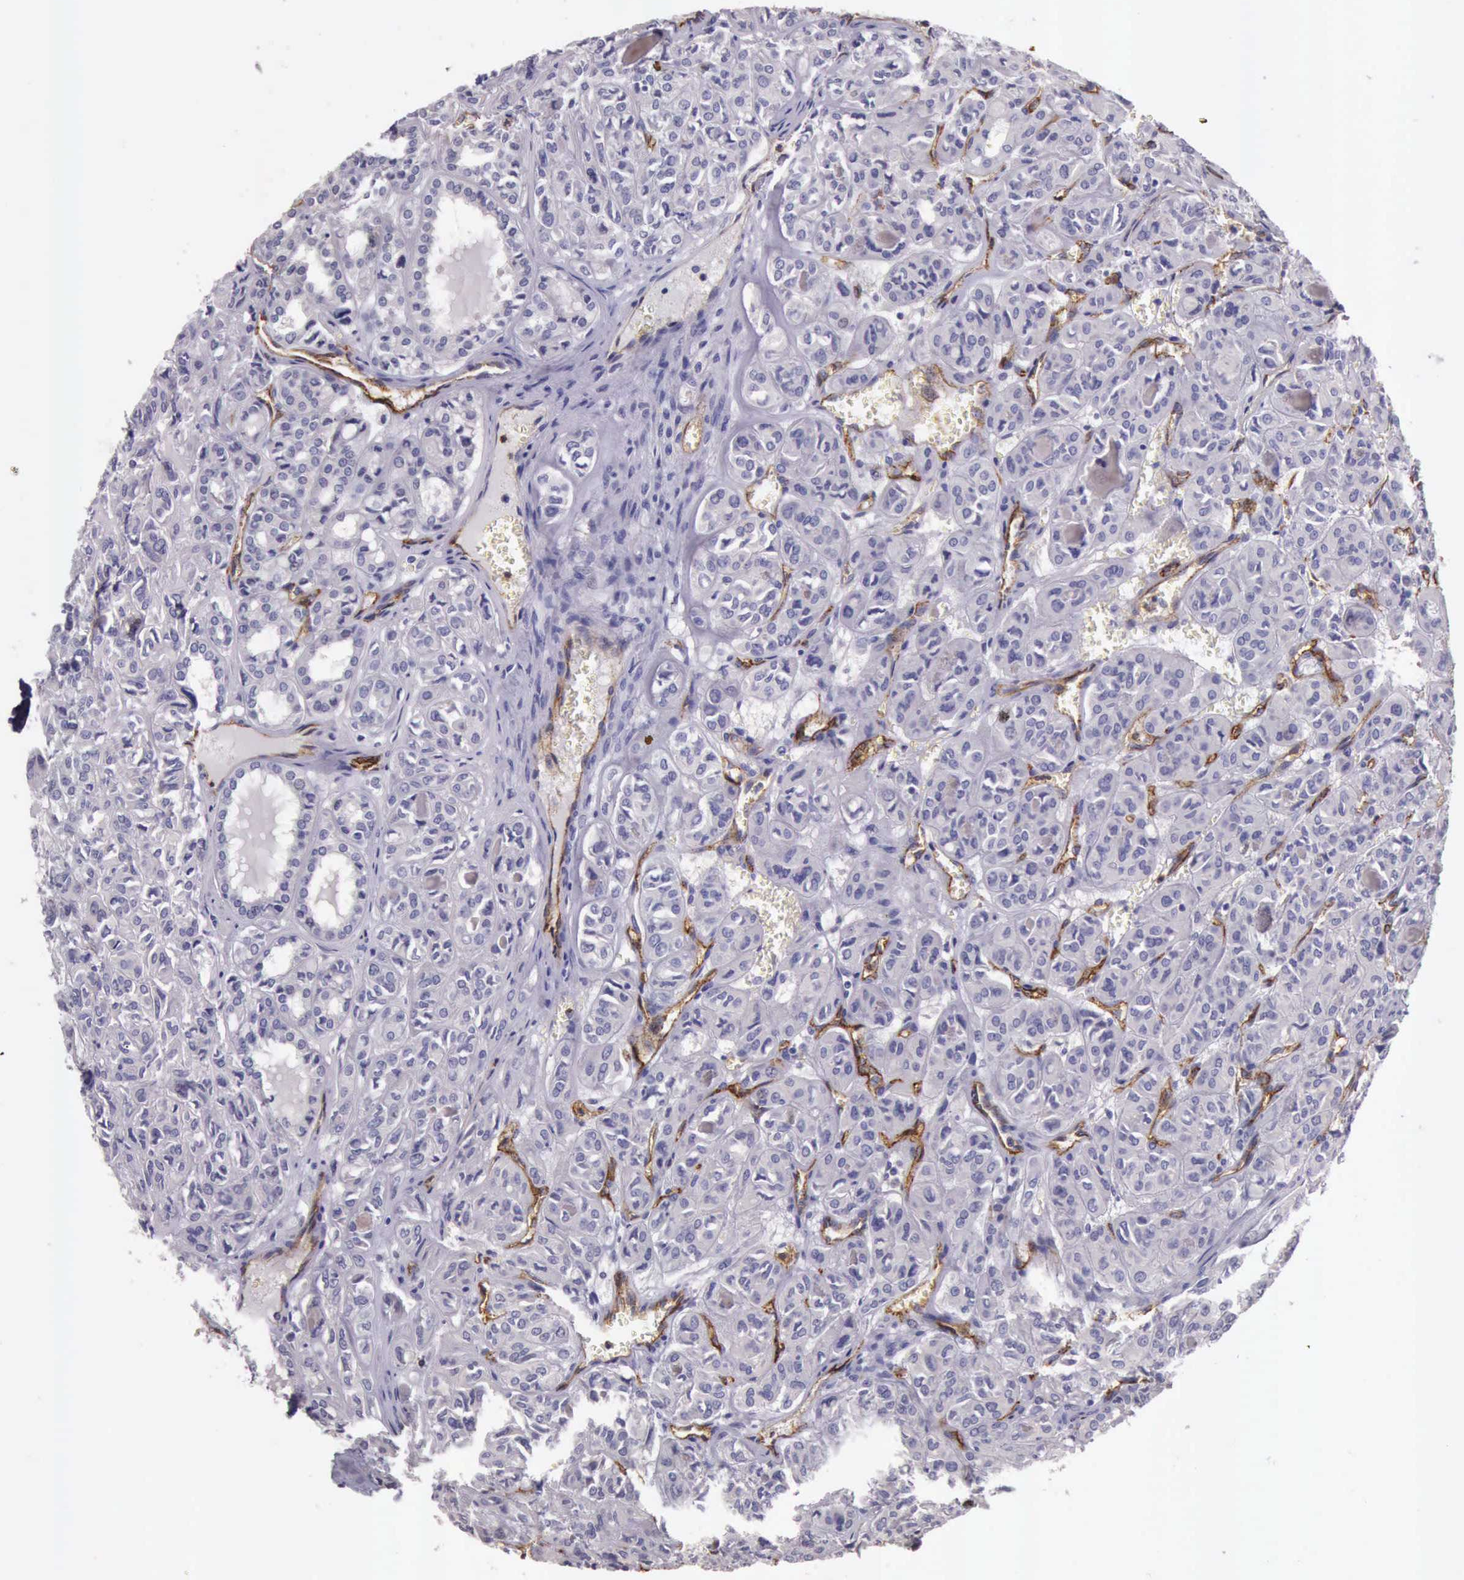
{"staining": {"intensity": "negative", "quantity": "none", "location": "none"}, "tissue": "thyroid cancer", "cell_type": "Tumor cells", "image_type": "cancer", "snomed": [{"axis": "morphology", "description": "Follicular adenoma carcinoma, NOS"}, {"axis": "topography", "description": "Thyroid gland"}], "caption": "An IHC micrograph of thyroid cancer (follicular adenoma carcinoma) is shown. There is no staining in tumor cells of thyroid cancer (follicular adenoma carcinoma). (DAB (3,3'-diaminobenzidine) immunohistochemistry visualized using brightfield microscopy, high magnification).", "gene": "TCEANC", "patient": {"sex": "female", "age": 71}}